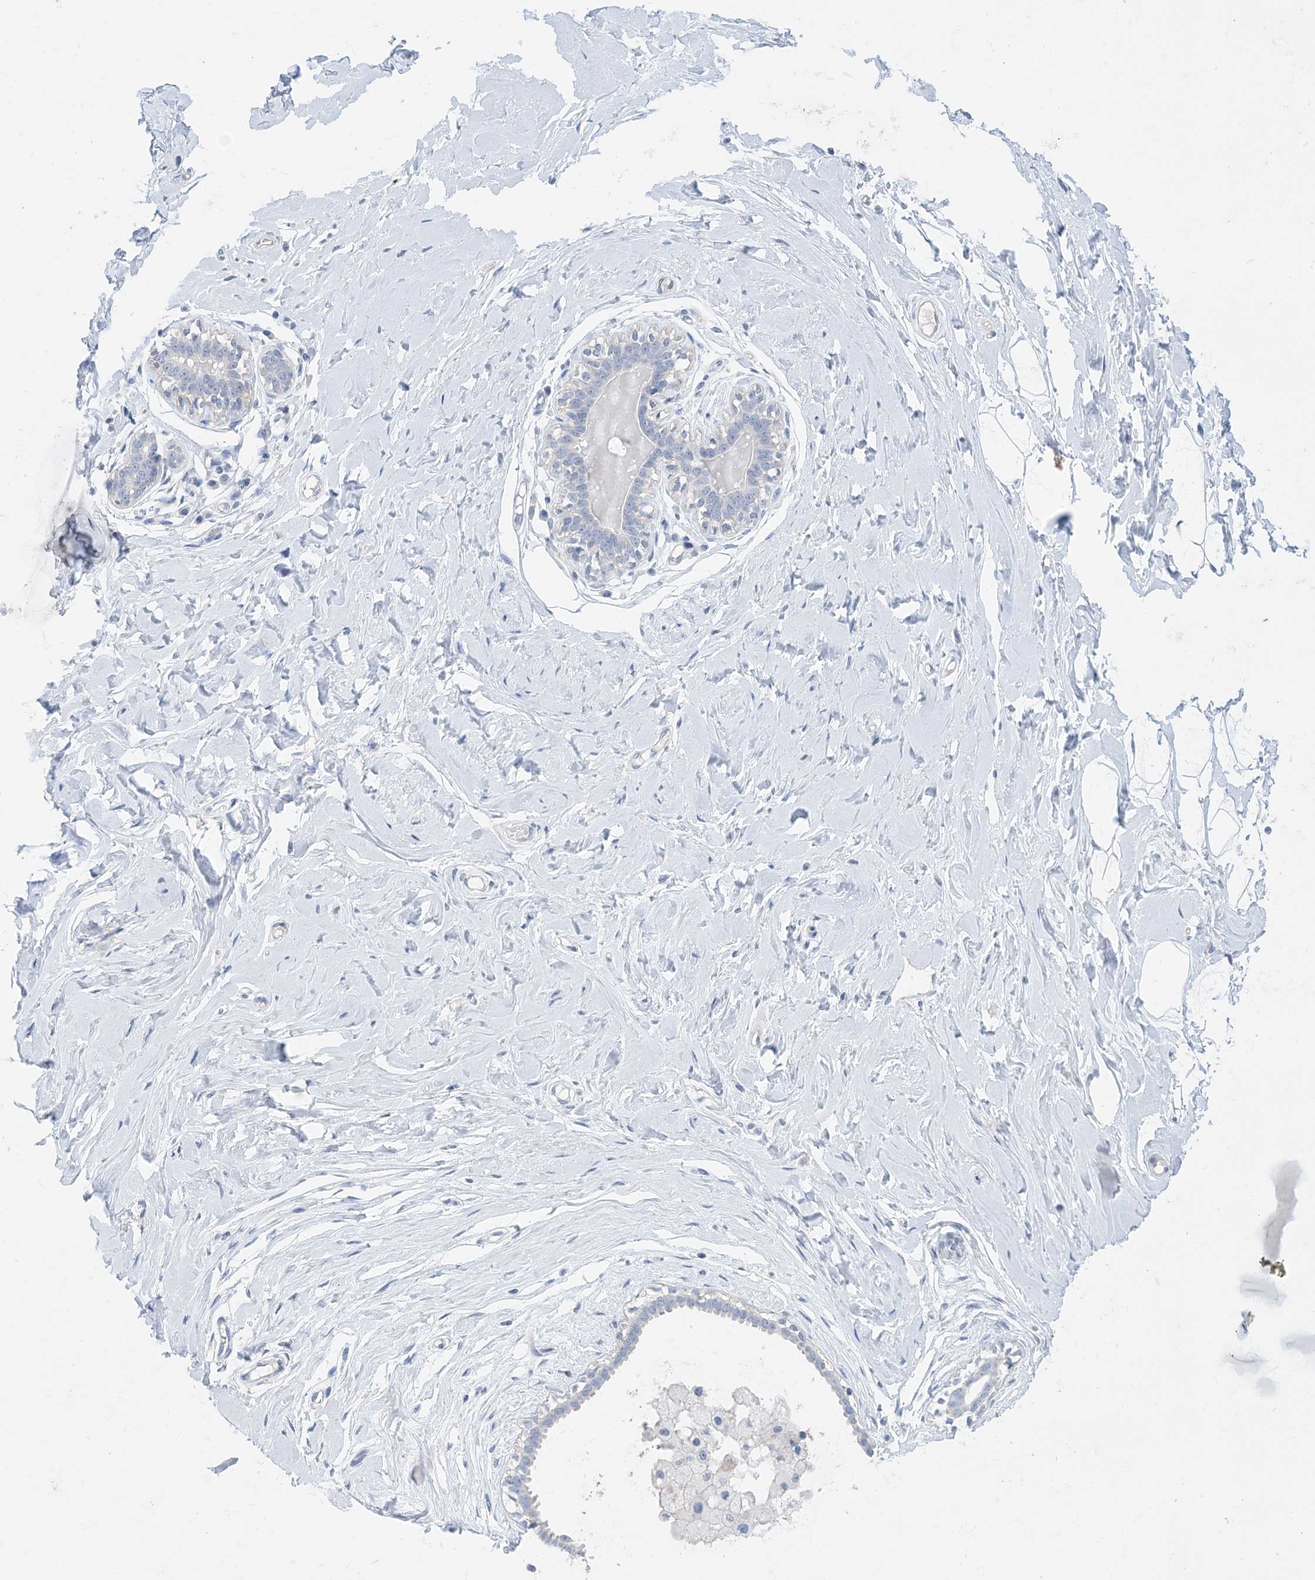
{"staining": {"intensity": "negative", "quantity": "none", "location": "none"}, "tissue": "breast", "cell_type": "Adipocytes", "image_type": "normal", "snomed": [{"axis": "morphology", "description": "Normal tissue, NOS"}, {"axis": "morphology", "description": "Adenoma, NOS"}, {"axis": "topography", "description": "Breast"}], "caption": "An immunohistochemistry image of normal breast is shown. There is no staining in adipocytes of breast.", "gene": "KPRP", "patient": {"sex": "female", "age": 23}}